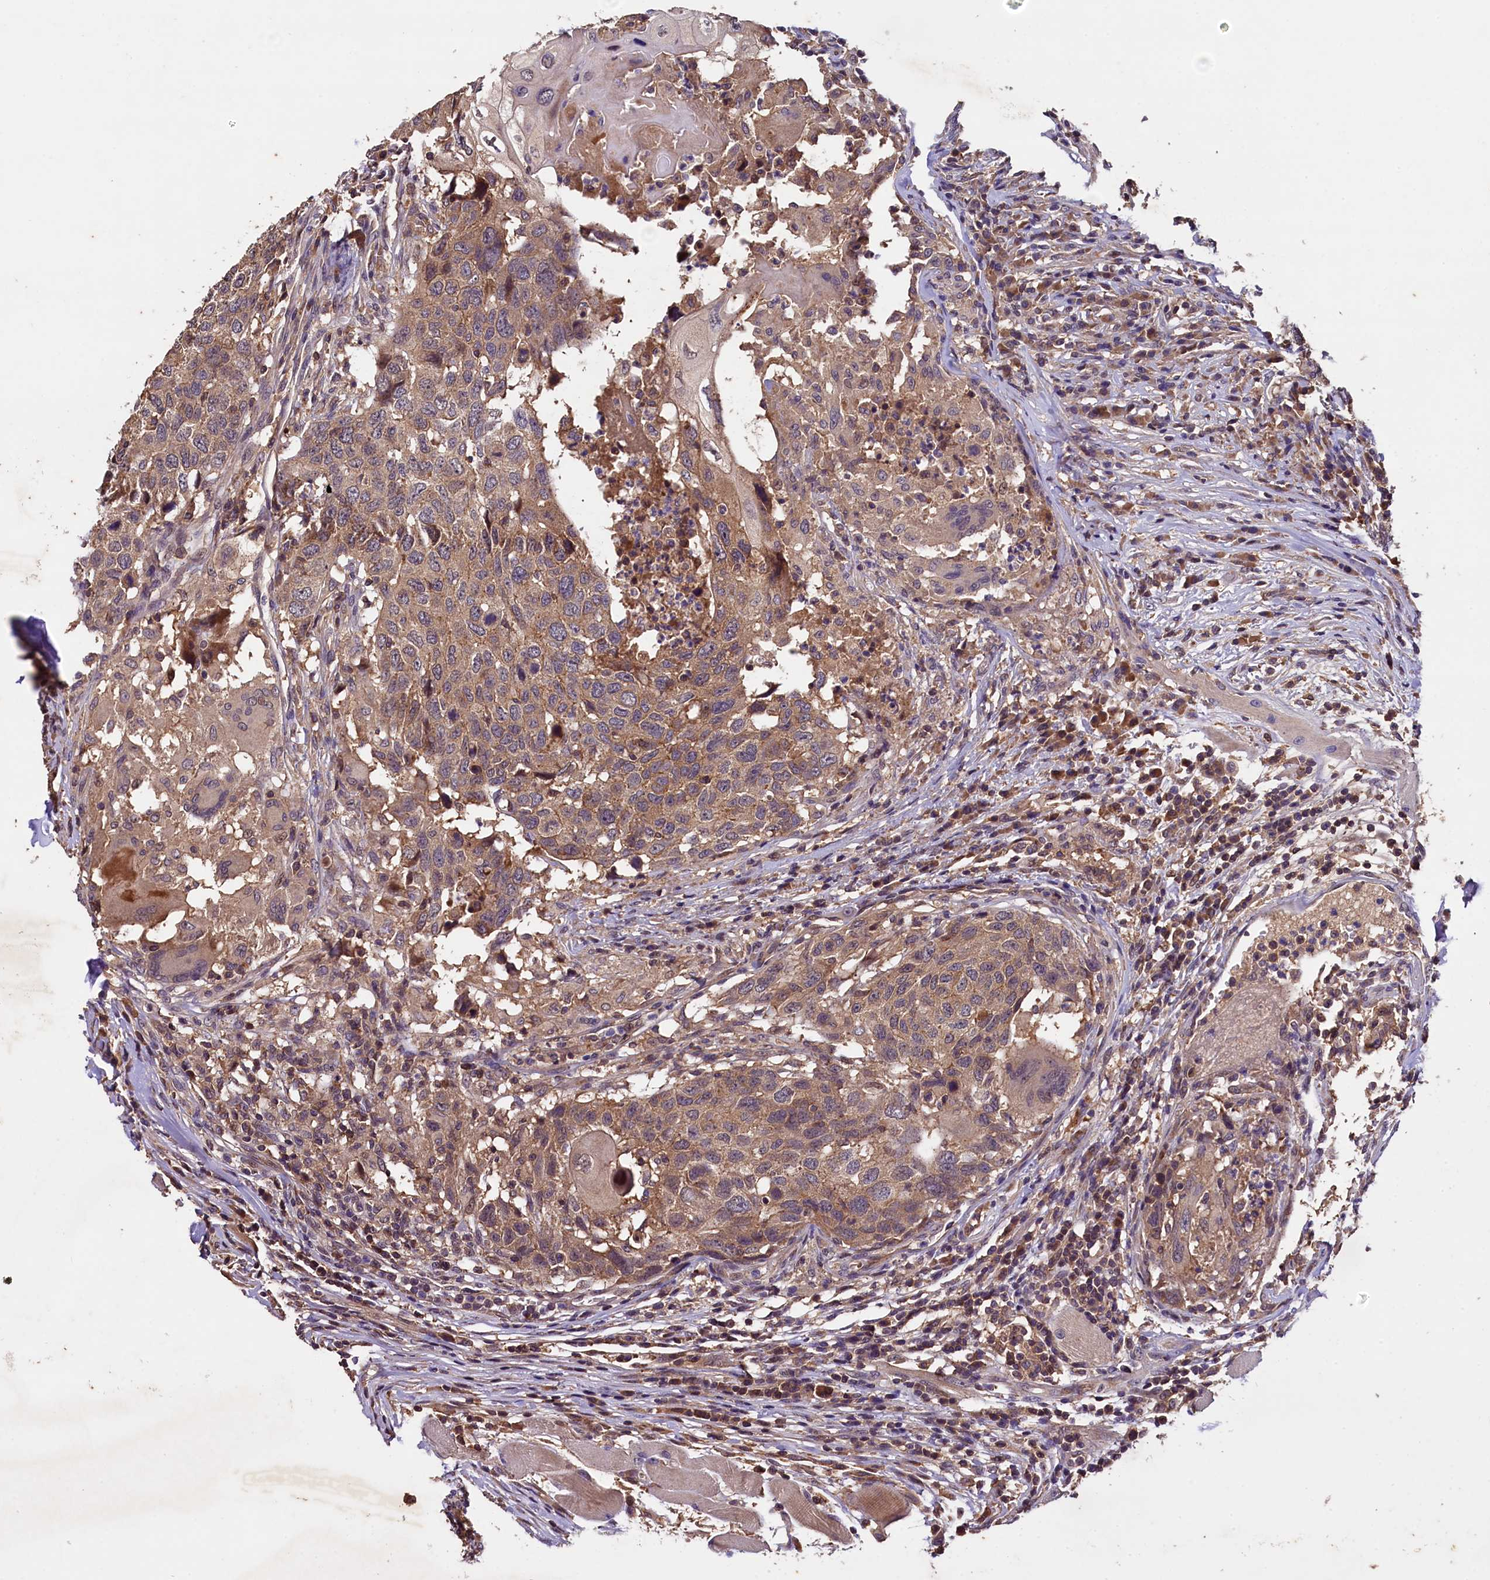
{"staining": {"intensity": "weak", "quantity": ">75%", "location": "cytoplasmic/membranous"}, "tissue": "head and neck cancer", "cell_type": "Tumor cells", "image_type": "cancer", "snomed": [{"axis": "morphology", "description": "Squamous cell carcinoma, NOS"}, {"axis": "topography", "description": "Head-Neck"}], "caption": "A histopathology image showing weak cytoplasmic/membranous staining in about >75% of tumor cells in head and neck cancer, as visualized by brown immunohistochemical staining.", "gene": "PLXNB1", "patient": {"sex": "male", "age": 66}}